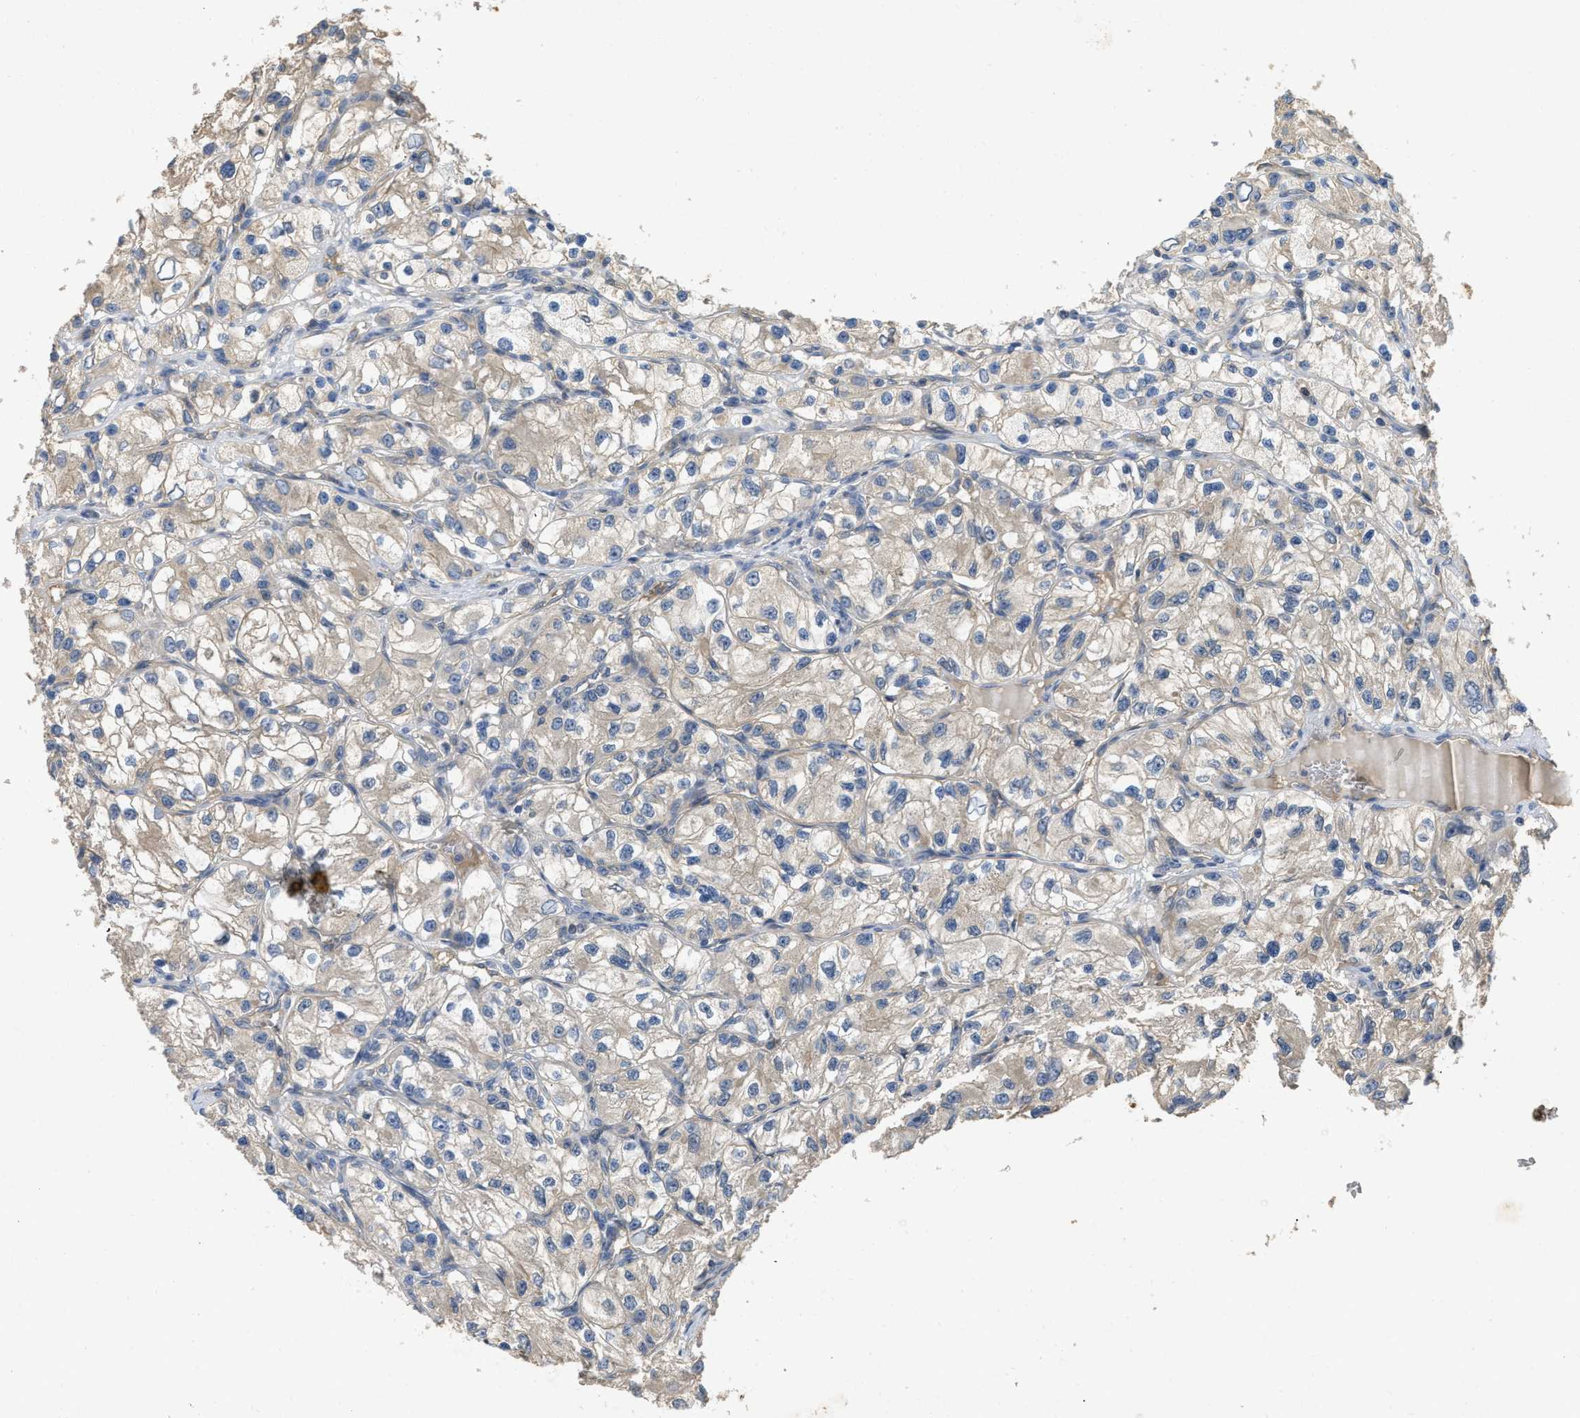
{"staining": {"intensity": "negative", "quantity": "none", "location": "none"}, "tissue": "renal cancer", "cell_type": "Tumor cells", "image_type": "cancer", "snomed": [{"axis": "morphology", "description": "Adenocarcinoma, NOS"}, {"axis": "topography", "description": "Kidney"}], "caption": "A high-resolution image shows immunohistochemistry (IHC) staining of adenocarcinoma (renal), which exhibits no significant staining in tumor cells.", "gene": "PPP3CA", "patient": {"sex": "female", "age": 57}}